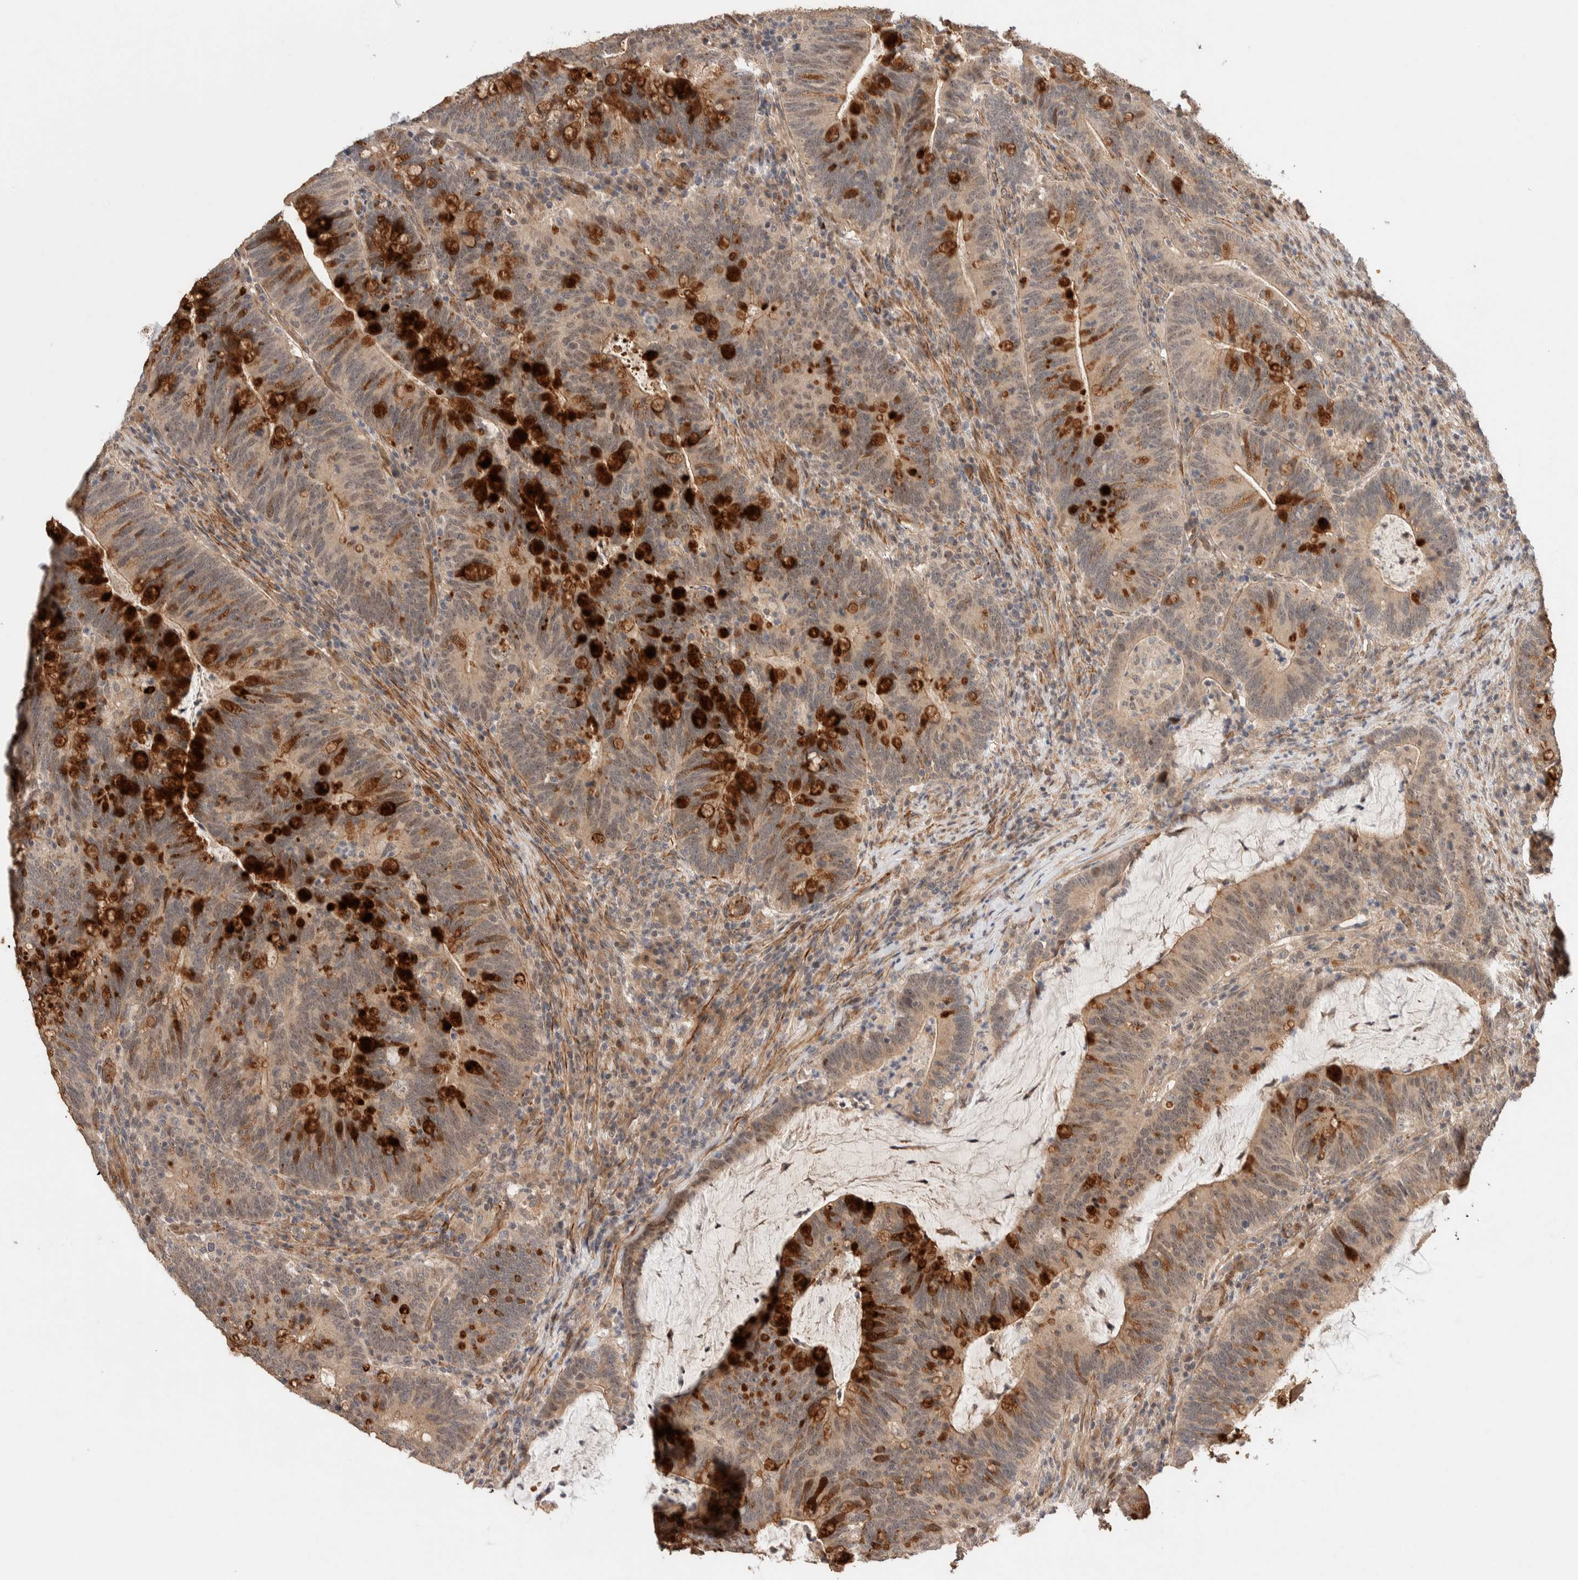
{"staining": {"intensity": "strong", "quantity": "25%-75%", "location": "cytoplasmic/membranous,nuclear"}, "tissue": "colorectal cancer", "cell_type": "Tumor cells", "image_type": "cancer", "snomed": [{"axis": "morphology", "description": "Adenocarcinoma, NOS"}, {"axis": "topography", "description": "Colon"}], "caption": "Tumor cells demonstrate high levels of strong cytoplasmic/membranous and nuclear positivity in approximately 25%-75% of cells in human adenocarcinoma (colorectal).", "gene": "PRDM15", "patient": {"sex": "female", "age": 66}}